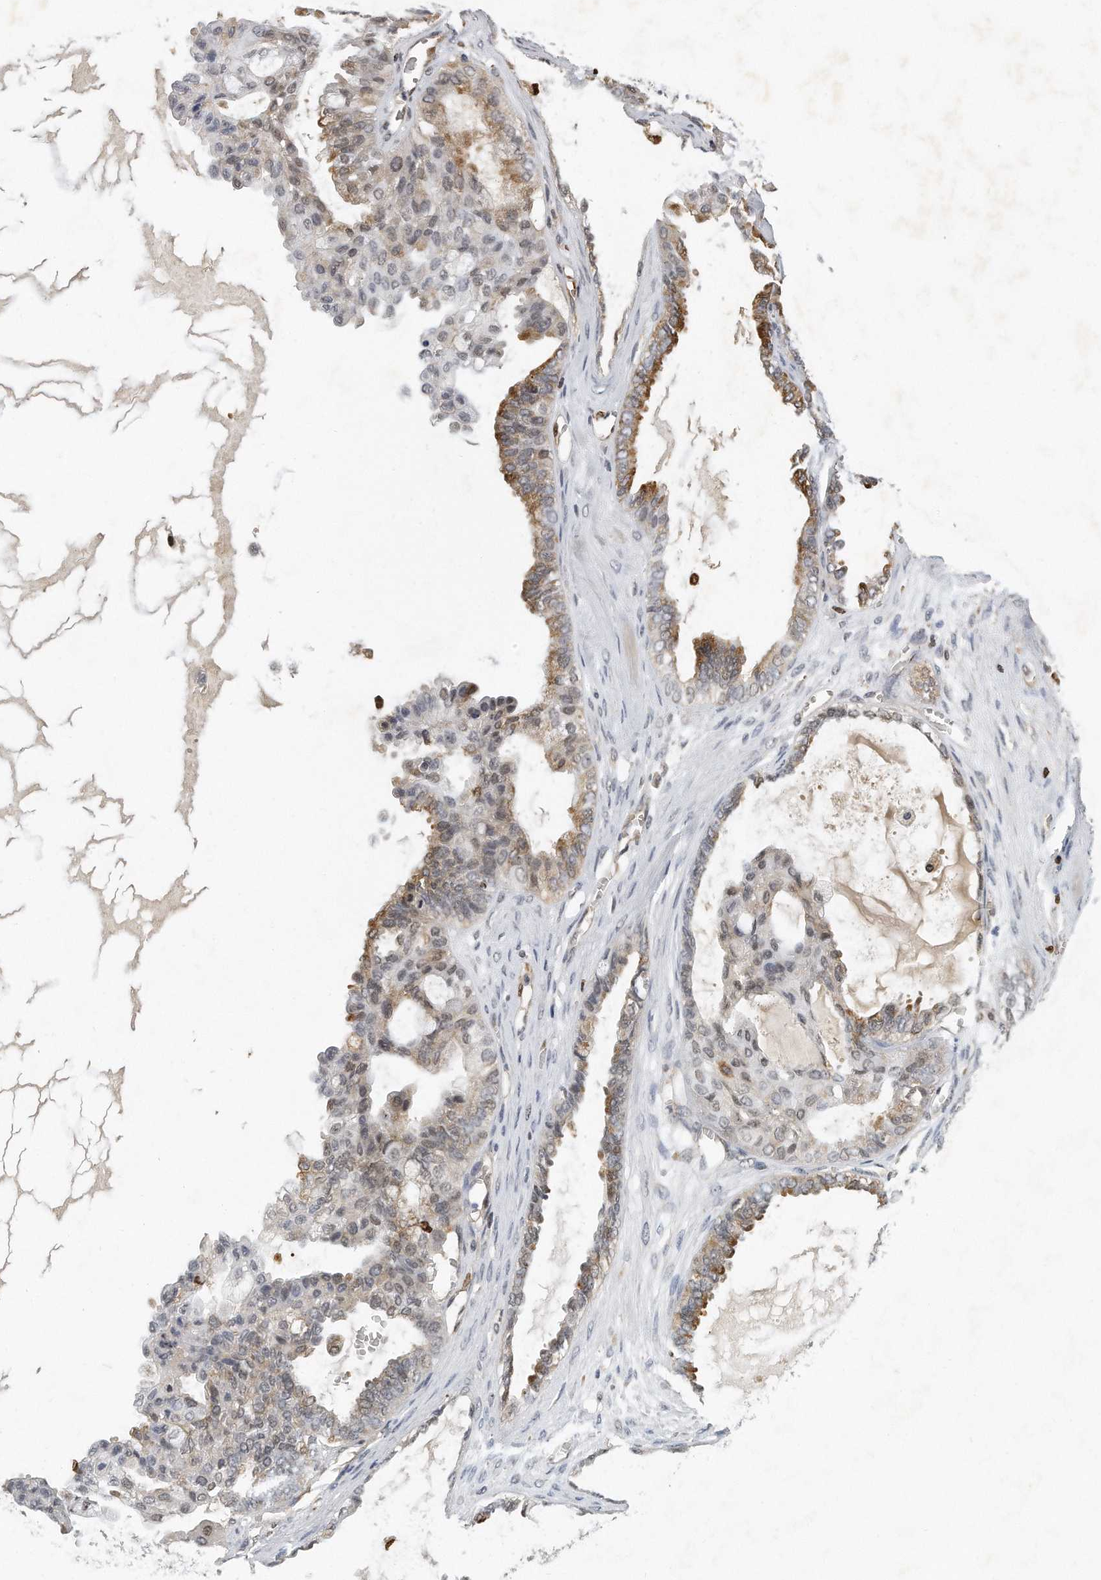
{"staining": {"intensity": "moderate", "quantity": "<25%", "location": "cytoplasmic/membranous"}, "tissue": "ovarian cancer", "cell_type": "Tumor cells", "image_type": "cancer", "snomed": [{"axis": "morphology", "description": "Carcinoma, NOS"}, {"axis": "morphology", "description": "Carcinoma, endometroid"}, {"axis": "topography", "description": "Ovary"}], "caption": "Endometroid carcinoma (ovarian) was stained to show a protein in brown. There is low levels of moderate cytoplasmic/membranous expression in approximately <25% of tumor cells.", "gene": "CTBP2", "patient": {"sex": "female", "age": 50}}